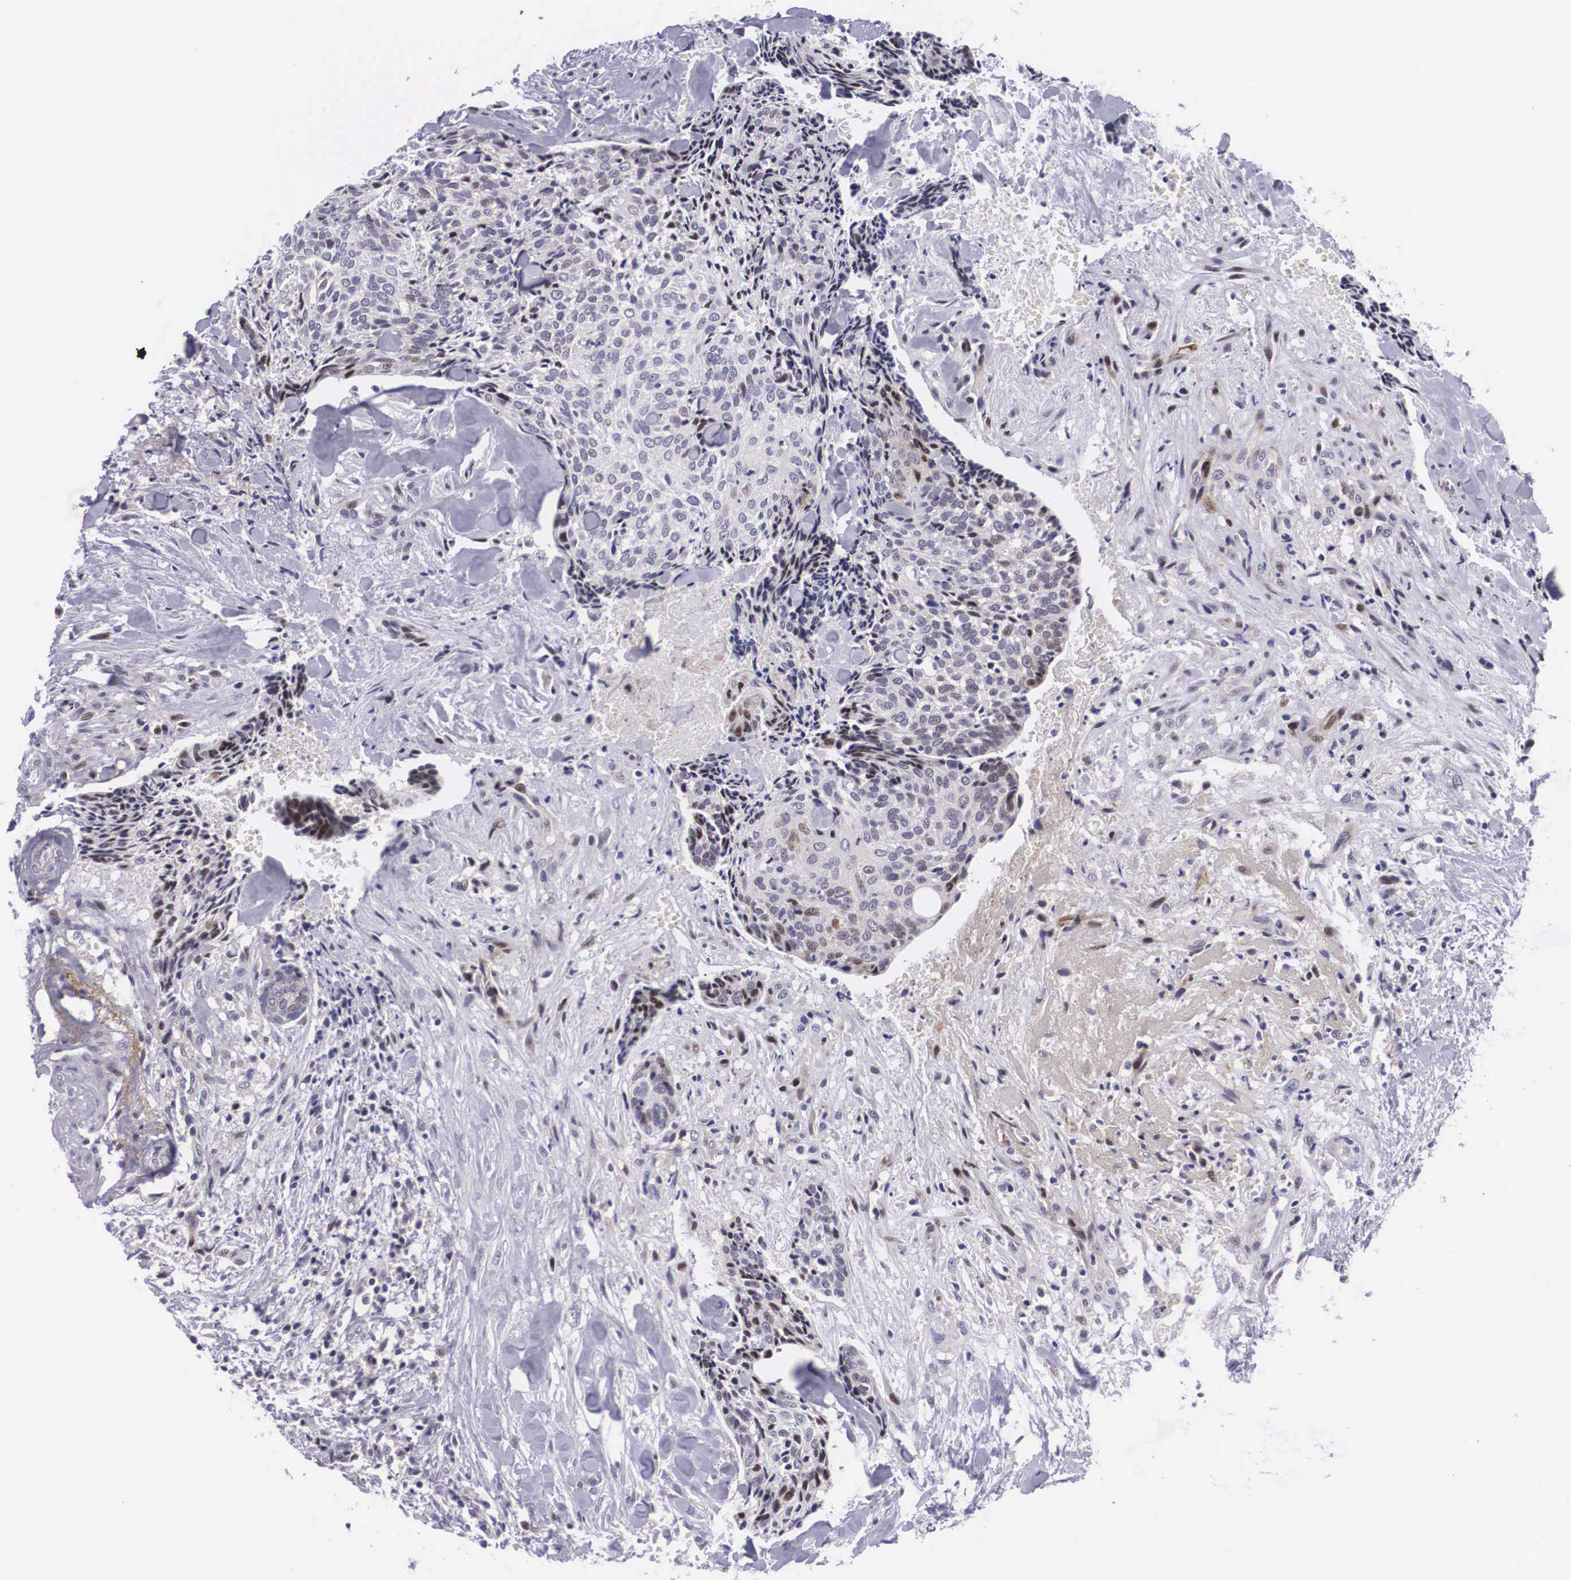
{"staining": {"intensity": "weak", "quantity": "25%-75%", "location": "cytoplasmic/membranous,nuclear"}, "tissue": "head and neck cancer", "cell_type": "Tumor cells", "image_type": "cancer", "snomed": [{"axis": "morphology", "description": "Squamous cell carcinoma, NOS"}, {"axis": "topography", "description": "Salivary gland"}, {"axis": "topography", "description": "Head-Neck"}], "caption": "IHC photomicrograph of neoplastic tissue: human head and neck squamous cell carcinoma stained using immunohistochemistry exhibits low levels of weak protein expression localized specifically in the cytoplasmic/membranous and nuclear of tumor cells, appearing as a cytoplasmic/membranous and nuclear brown color.", "gene": "EMID1", "patient": {"sex": "male", "age": 70}}